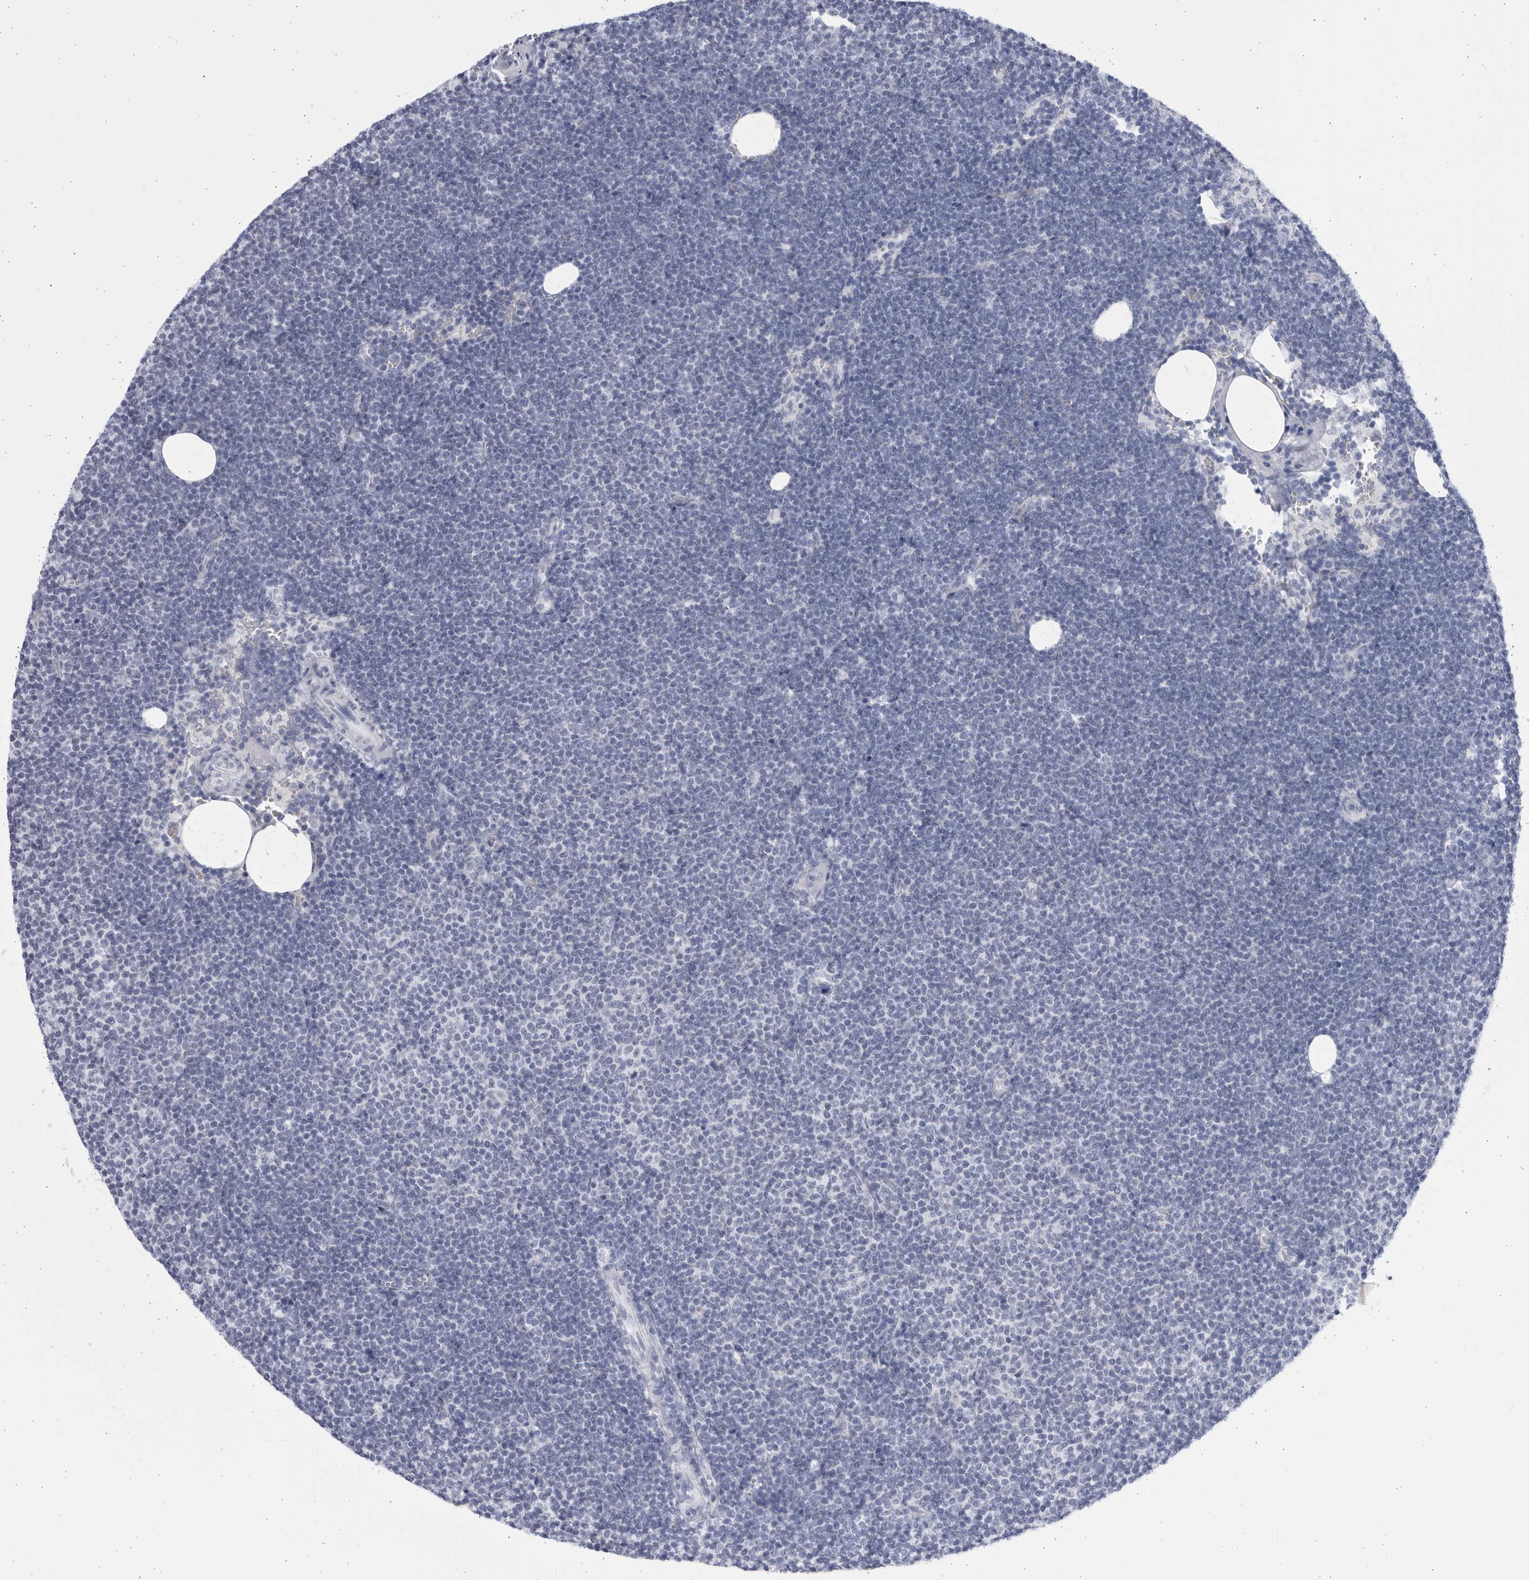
{"staining": {"intensity": "negative", "quantity": "none", "location": "none"}, "tissue": "lymphoma", "cell_type": "Tumor cells", "image_type": "cancer", "snomed": [{"axis": "morphology", "description": "Malignant lymphoma, non-Hodgkin's type, Low grade"}, {"axis": "topography", "description": "Lymph node"}], "caption": "The image reveals no significant expression in tumor cells of low-grade malignant lymphoma, non-Hodgkin's type.", "gene": "CCDC181", "patient": {"sex": "female", "age": 53}}